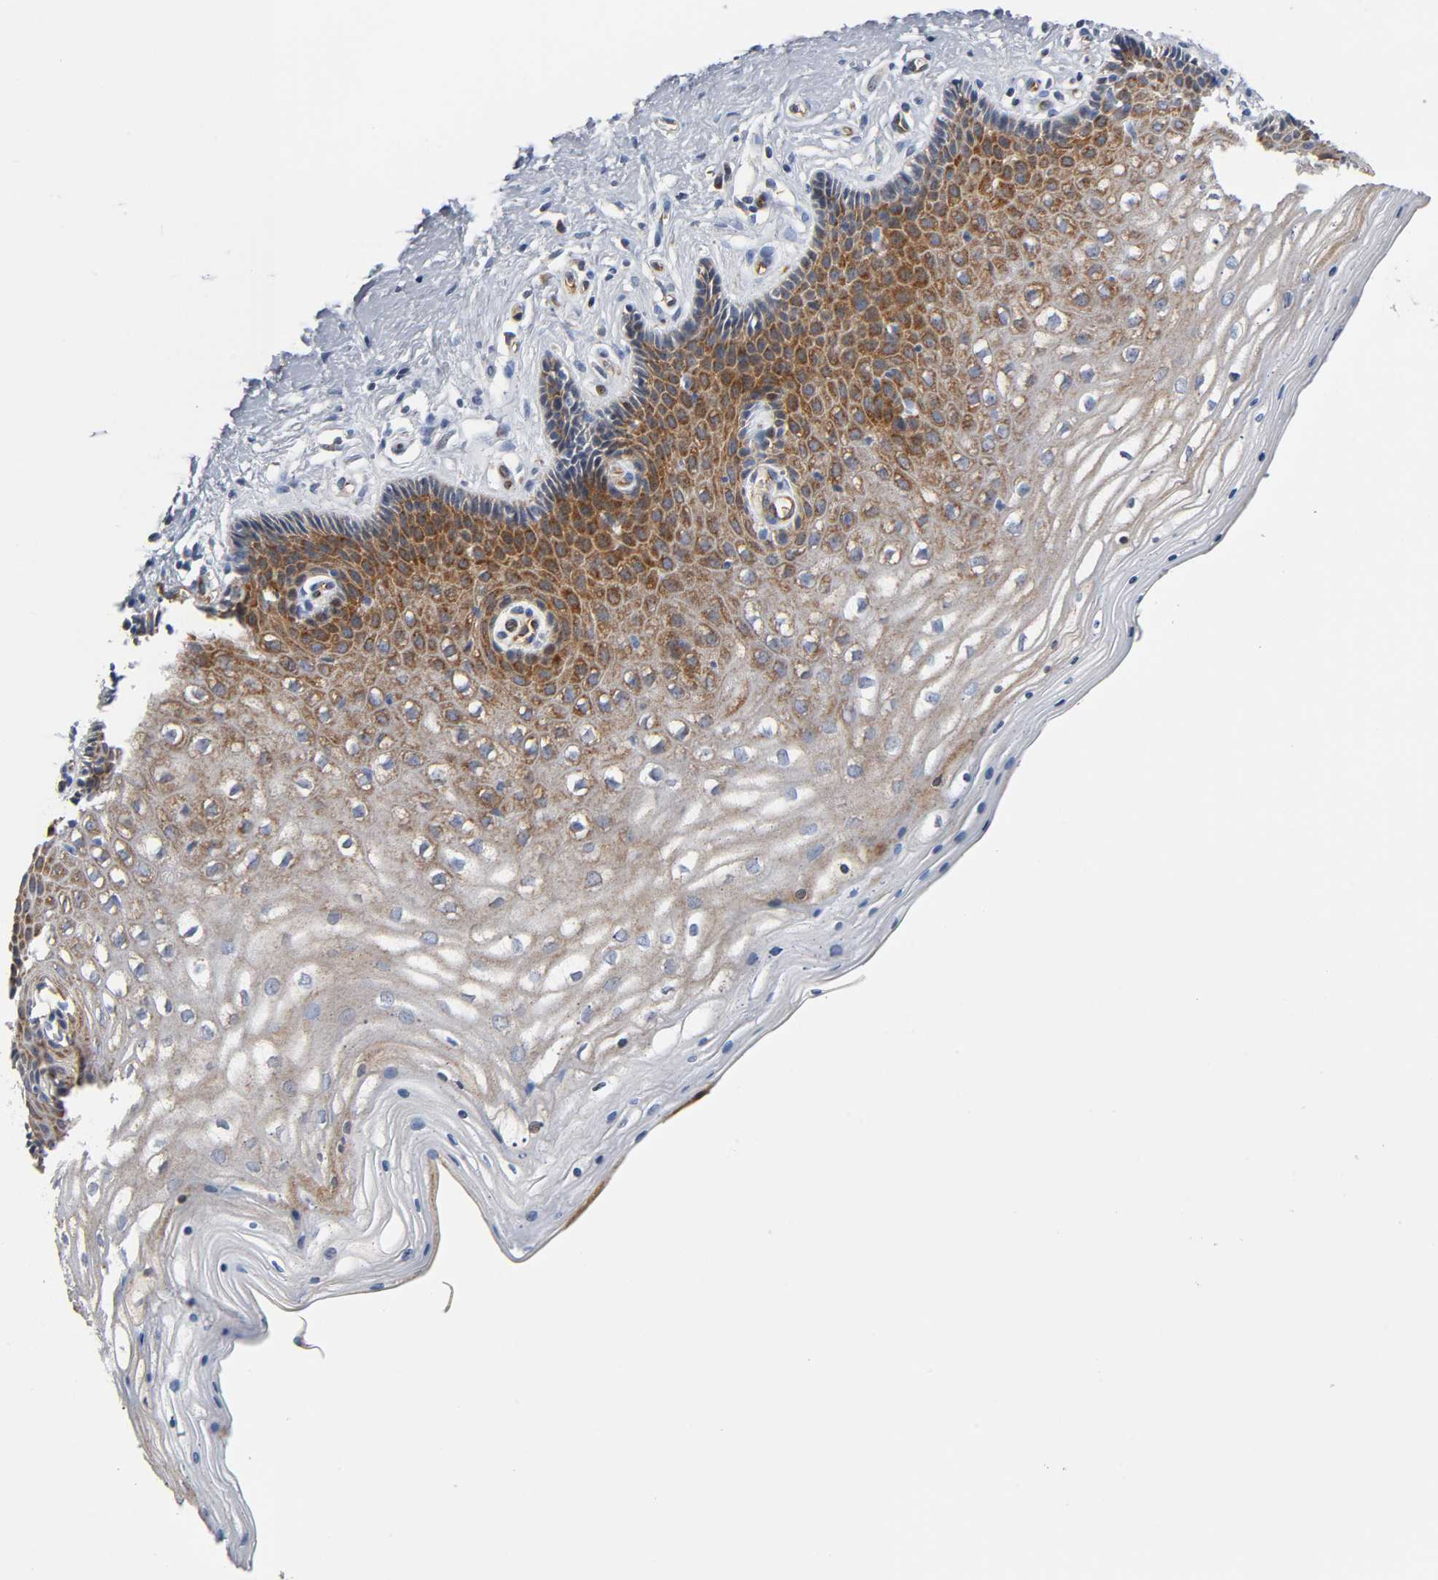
{"staining": {"intensity": "moderate", "quantity": ">75%", "location": "cytoplasmic/membranous"}, "tissue": "cervix", "cell_type": "Glandular cells", "image_type": "normal", "snomed": [{"axis": "morphology", "description": "Normal tissue, NOS"}, {"axis": "topography", "description": "Cervix"}], "caption": "Moderate cytoplasmic/membranous positivity for a protein is identified in about >75% of glandular cells of unremarkable cervix using immunohistochemistry.", "gene": "CD2AP", "patient": {"sex": "female", "age": 39}}